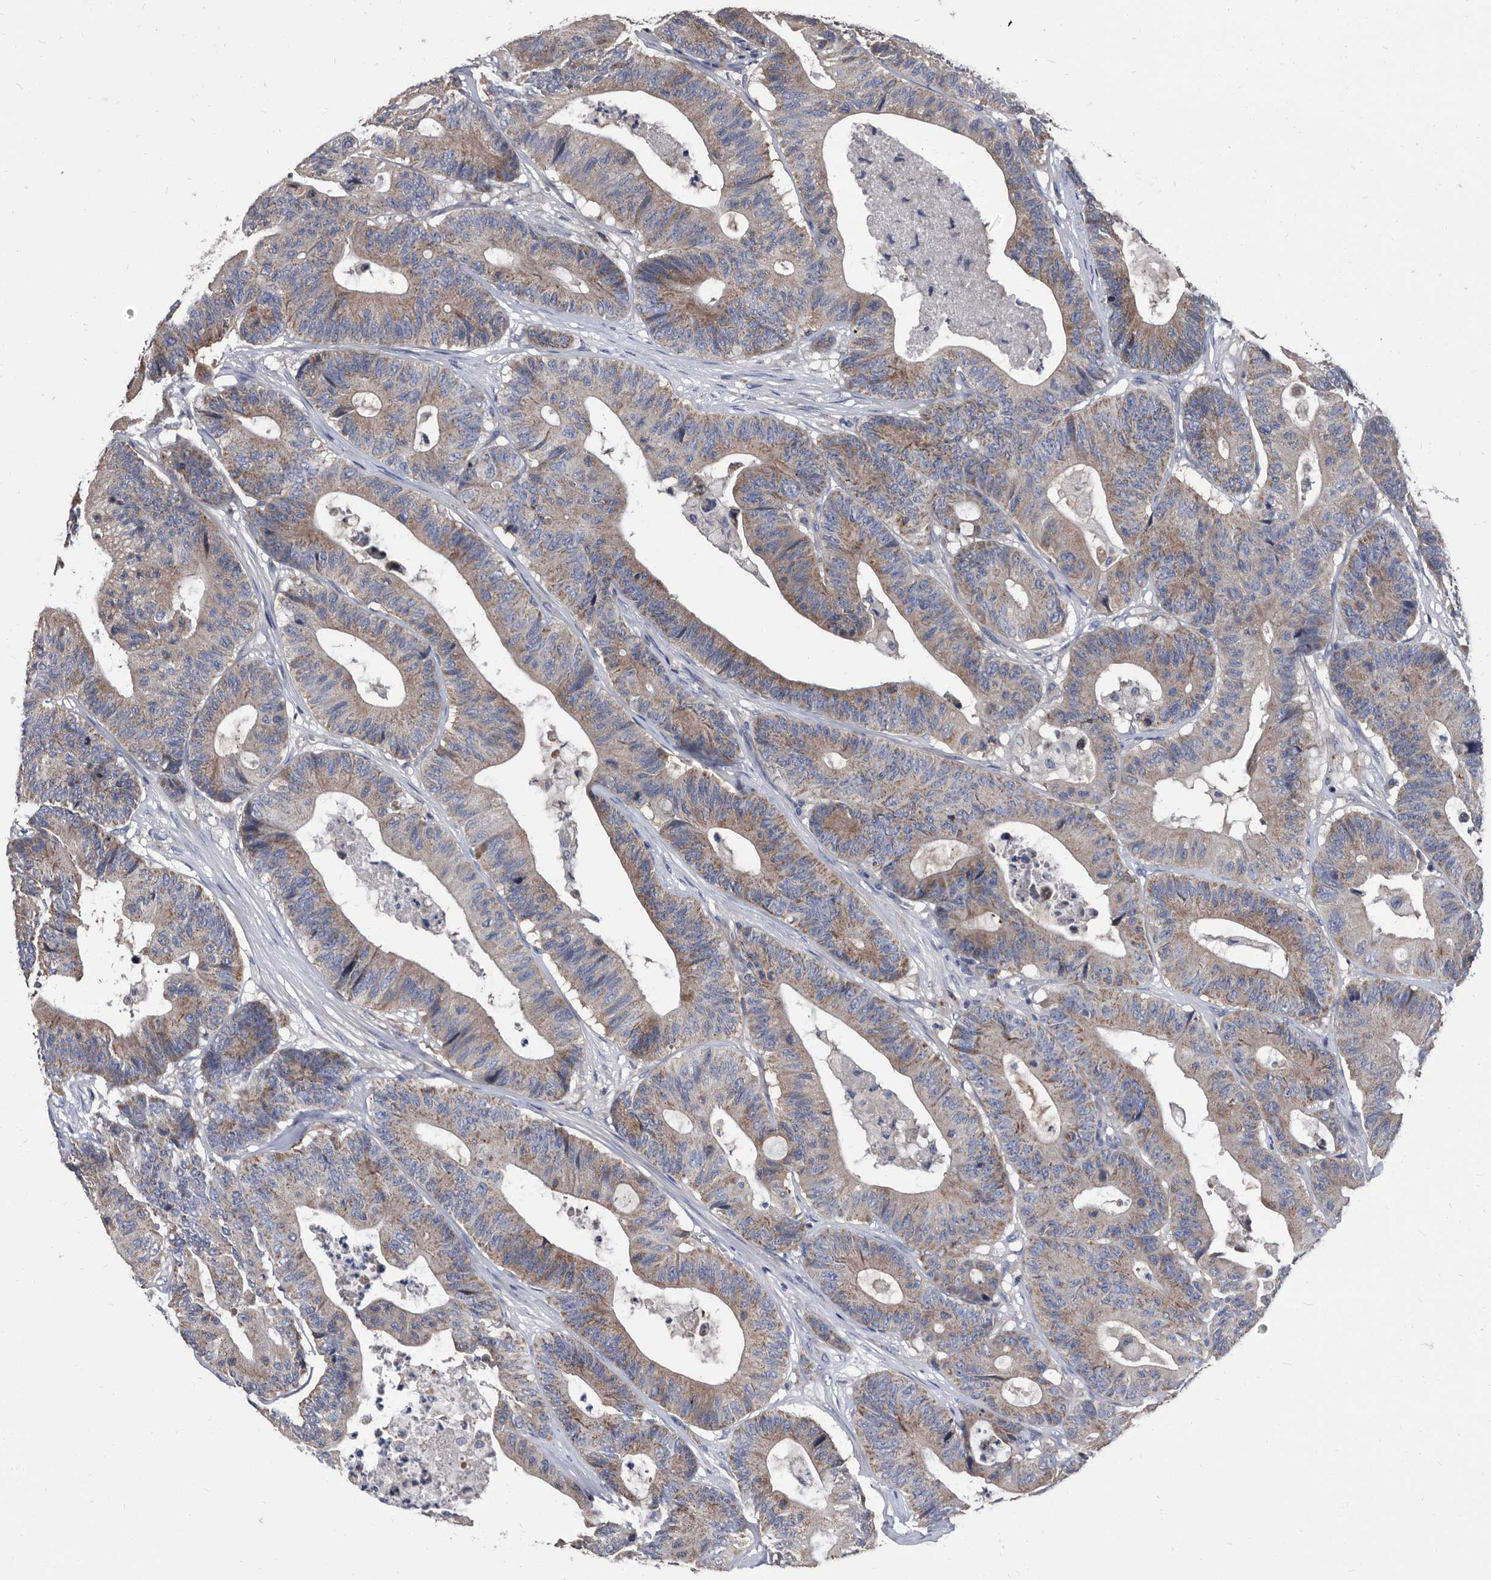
{"staining": {"intensity": "weak", "quantity": ">75%", "location": "cytoplasmic/membranous"}, "tissue": "colorectal cancer", "cell_type": "Tumor cells", "image_type": "cancer", "snomed": [{"axis": "morphology", "description": "Adenocarcinoma, NOS"}, {"axis": "topography", "description": "Colon"}], "caption": "The photomicrograph reveals a brown stain indicating the presence of a protein in the cytoplasmic/membranous of tumor cells in colorectal adenocarcinoma.", "gene": "DTNBP1", "patient": {"sex": "female", "age": 84}}